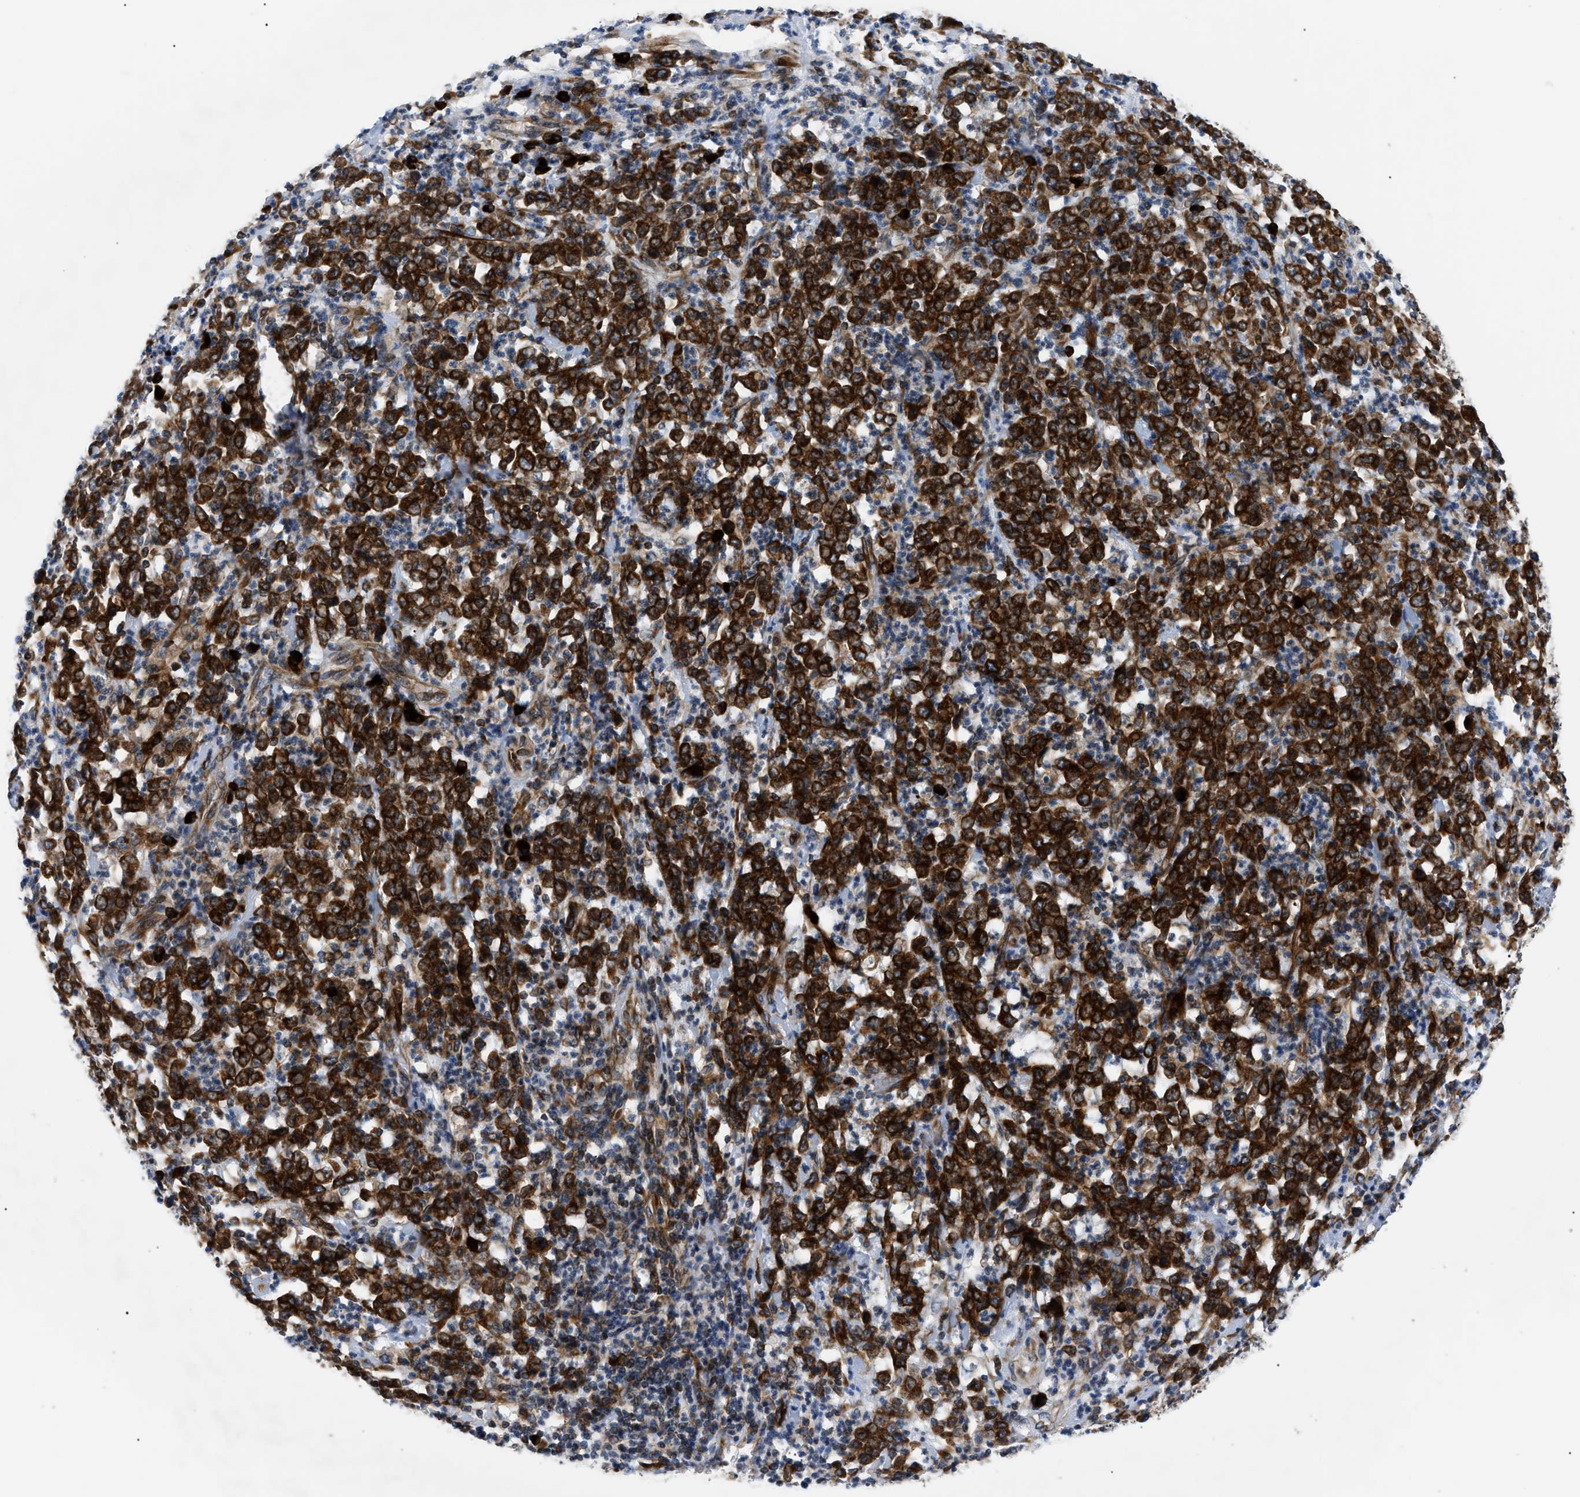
{"staining": {"intensity": "strong", "quantity": ">75%", "location": "cytoplasmic/membranous"}, "tissue": "stomach cancer", "cell_type": "Tumor cells", "image_type": "cancer", "snomed": [{"axis": "morphology", "description": "Adenocarcinoma, NOS"}, {"axis": "topography", "description": "Stomach, lower"}], "caption": "Immunohistochemistry (IHC) histopathology image of stomach cancer stained for a protein (brown), which reveals high levels of strong cytoplasmic/membranous staining in approximately >75% of tumor cells.", "gene": "DERL1", "patient": {"sex": "female", "age": 71}}